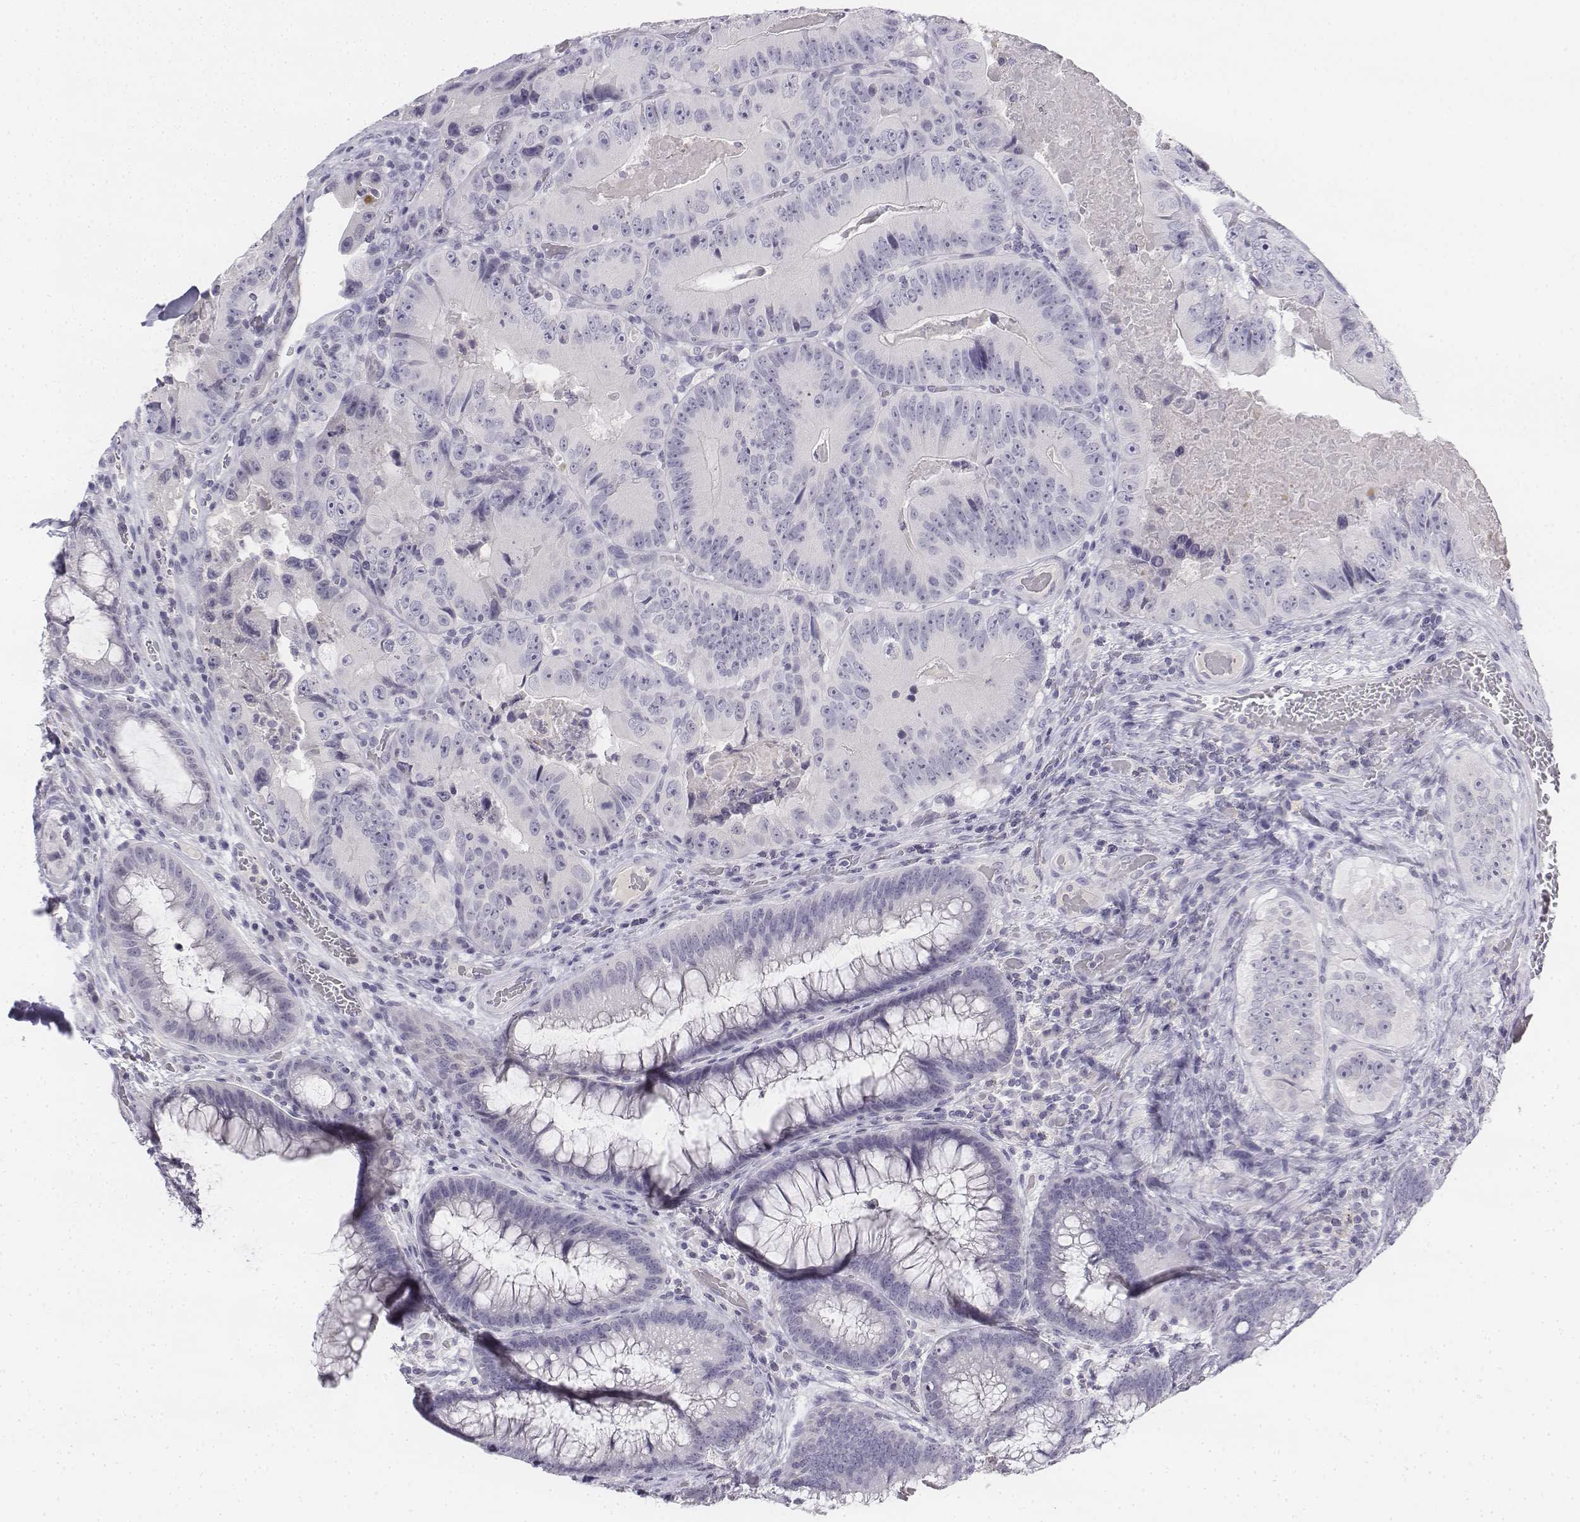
{"staining": {"intensity": "negative", "quantity": "none", "location": "none"}, "tissue": "colorectal cancer", "cell_type": "Tumor cells", "image_type": "cancer", "snomed": [{"axis": "morphology", "description": "Adenocarcinoma, NOS"}, {"axis": "topography", "description": "Colon"}], "caption": "High power microscopy histopathology image of an immunohistochemistry (IHC) micrograph of colorectal adenocarcinoma, revealing no significant positivity in tumor cells.", "gene": "UCN2", "patient": {"sex": "female", "age": 86}}